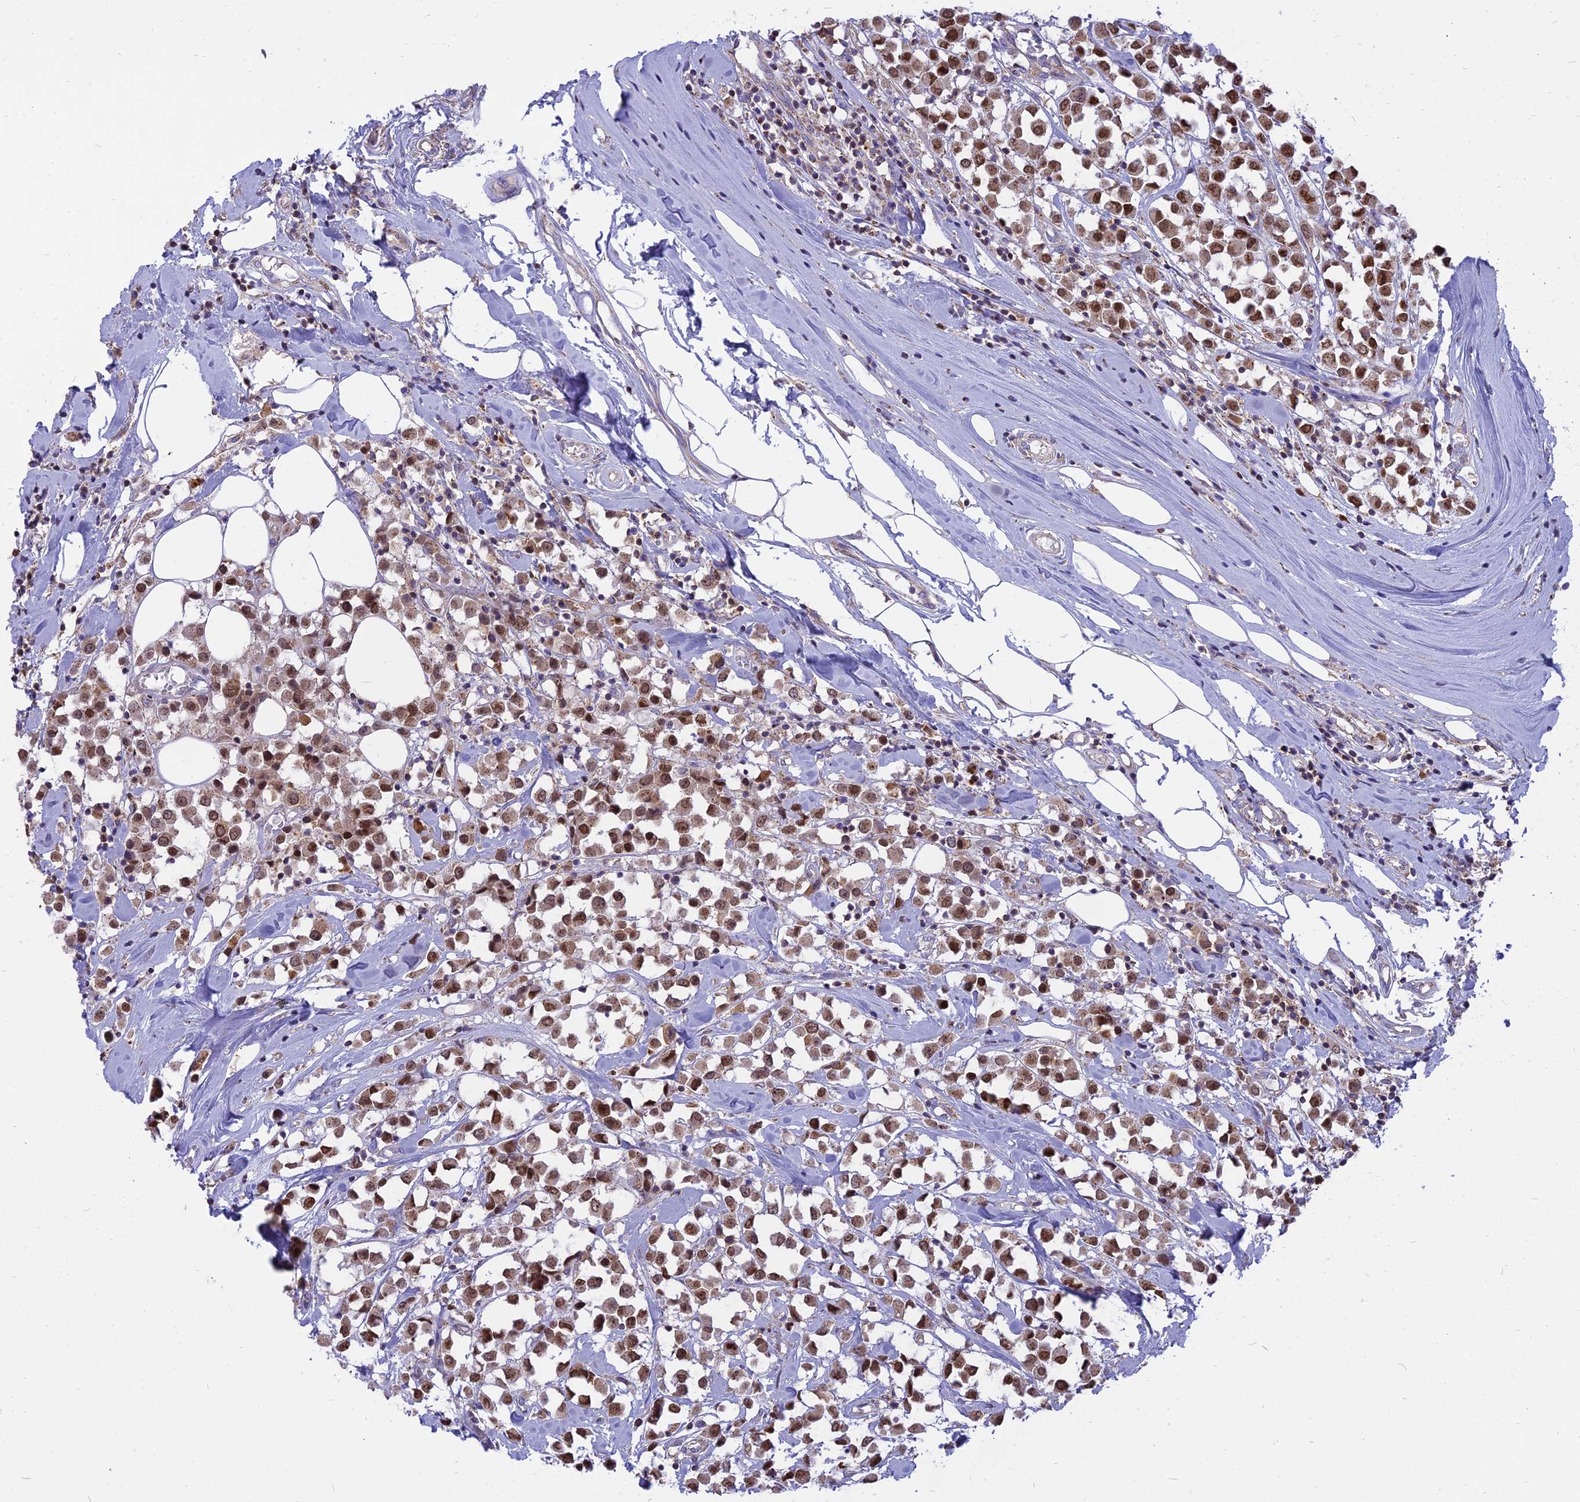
{"staining": {"intensity": "moderate", "quantity": "25%-75%", "location": "nuclear"}, "tissue": "breast cancer", "cell_type": "Tumor cells", "image_type": "cancer", "snomed": [{"axis": "morphology", "description": "Duct carcinoma"}, {"axis": "topography", "description": "Breast"}], "caption": "Breast infiltrating ductal carcinoma stained with DAB IHC demonstrates medium levels of moderate nuclear staining in approximately 25%-75% of tumor cells. Using DAB (3,3'-diaminobenzidine) (brown) and hematoxylin (blue) stains, captured at high magnification using brightfield microscopy.", "gene": "CENPV", "patient": {"sex": "female", "age": 61}}